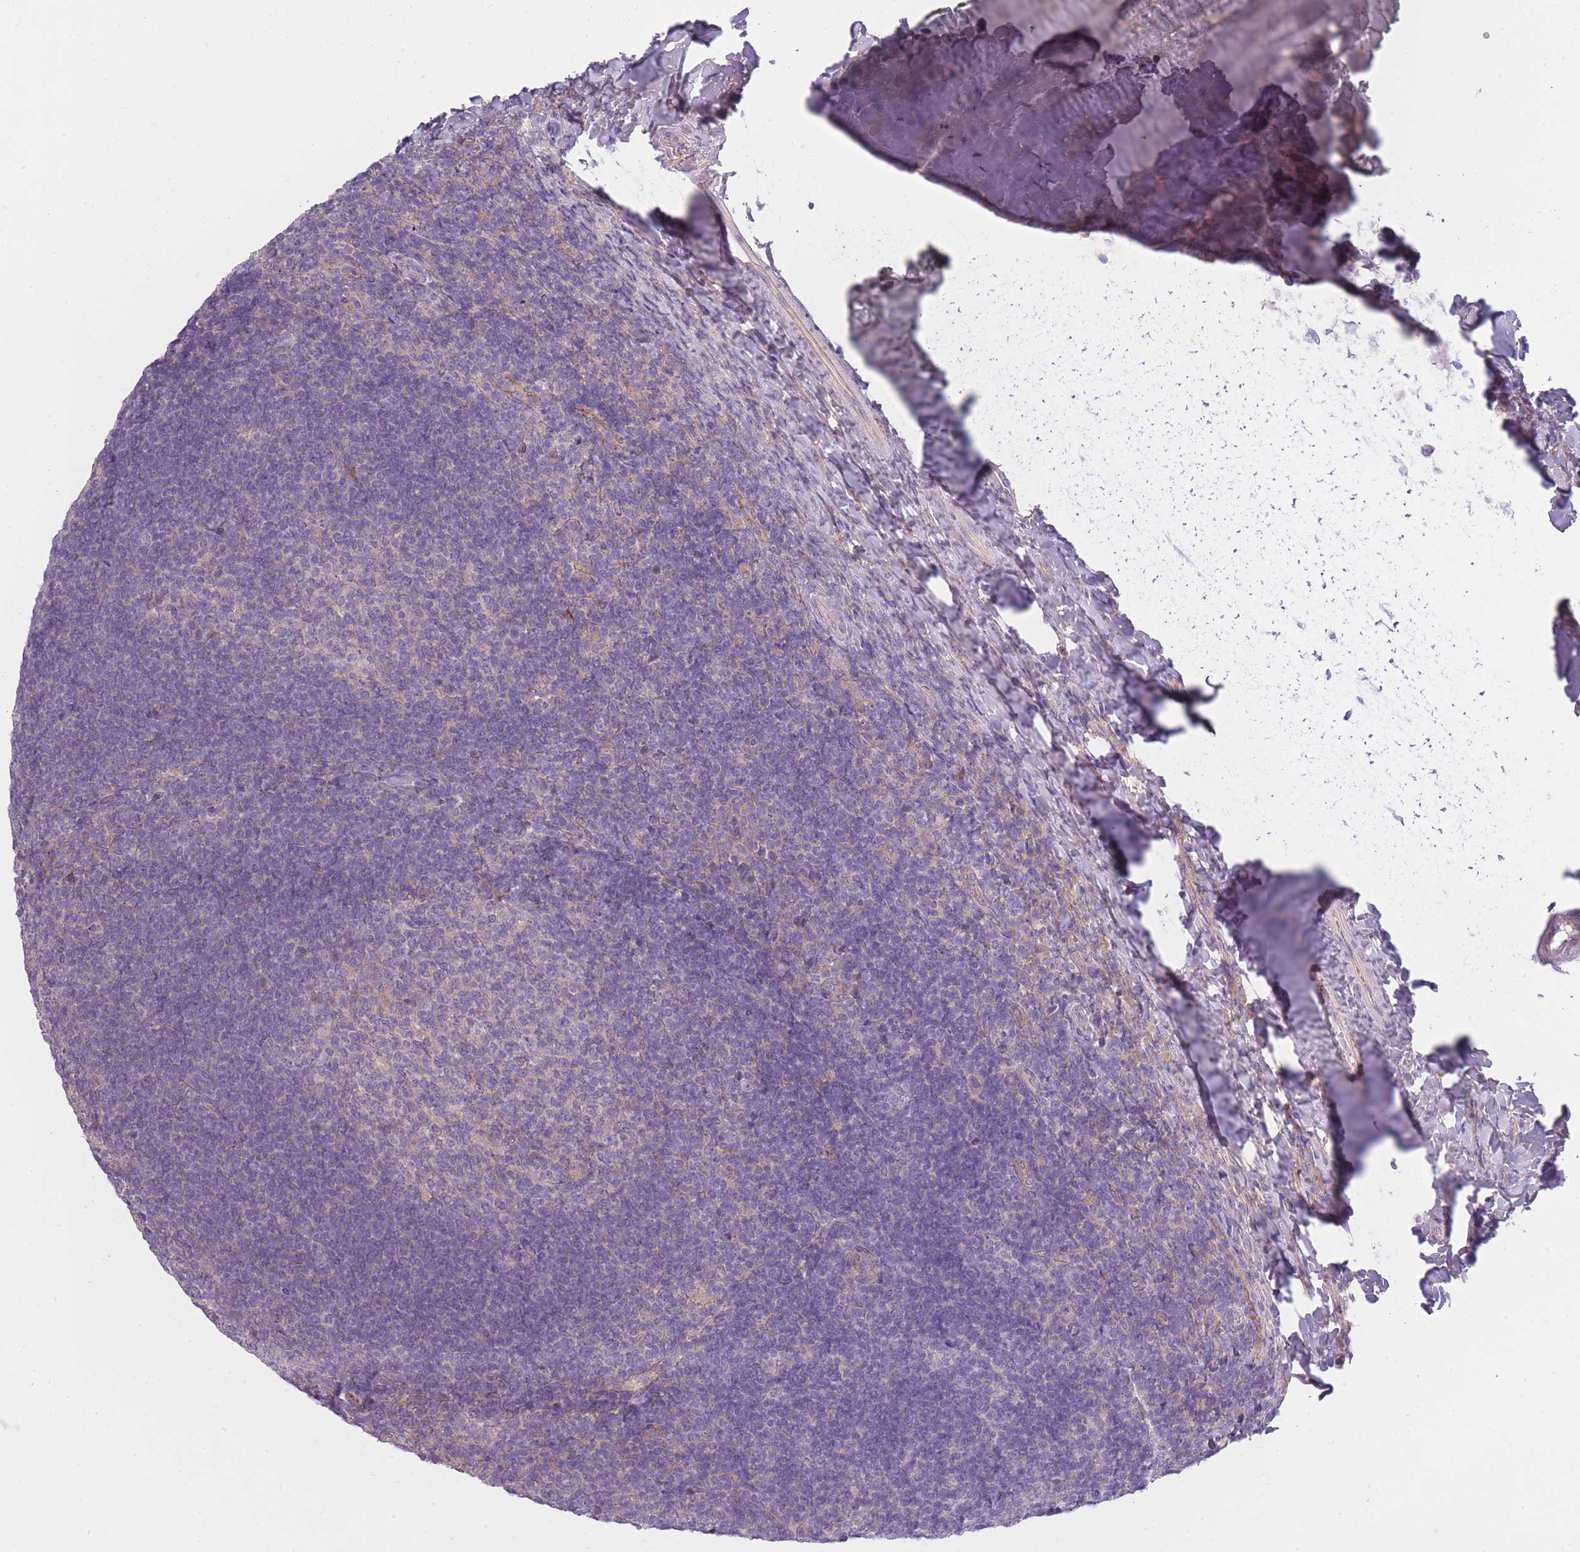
{"staining": {"intensity": "negative", "quantity": "none", "location": "none"}, "tissue": "tonsil", "cell_type": "Germinal center cells", "image_type": "normal", "snomed": [{"axis": "morphology", "description": "Normal tissue, NOS"}, {"axis": "topography", "description": "Tonsil"}], "caption": "Immunohistochemistry (IHC) of normal tonsil reveals no positivity in germinal center cells.", "gene": "AP3M1", "patient": {"sex": "female", "age": 10}}